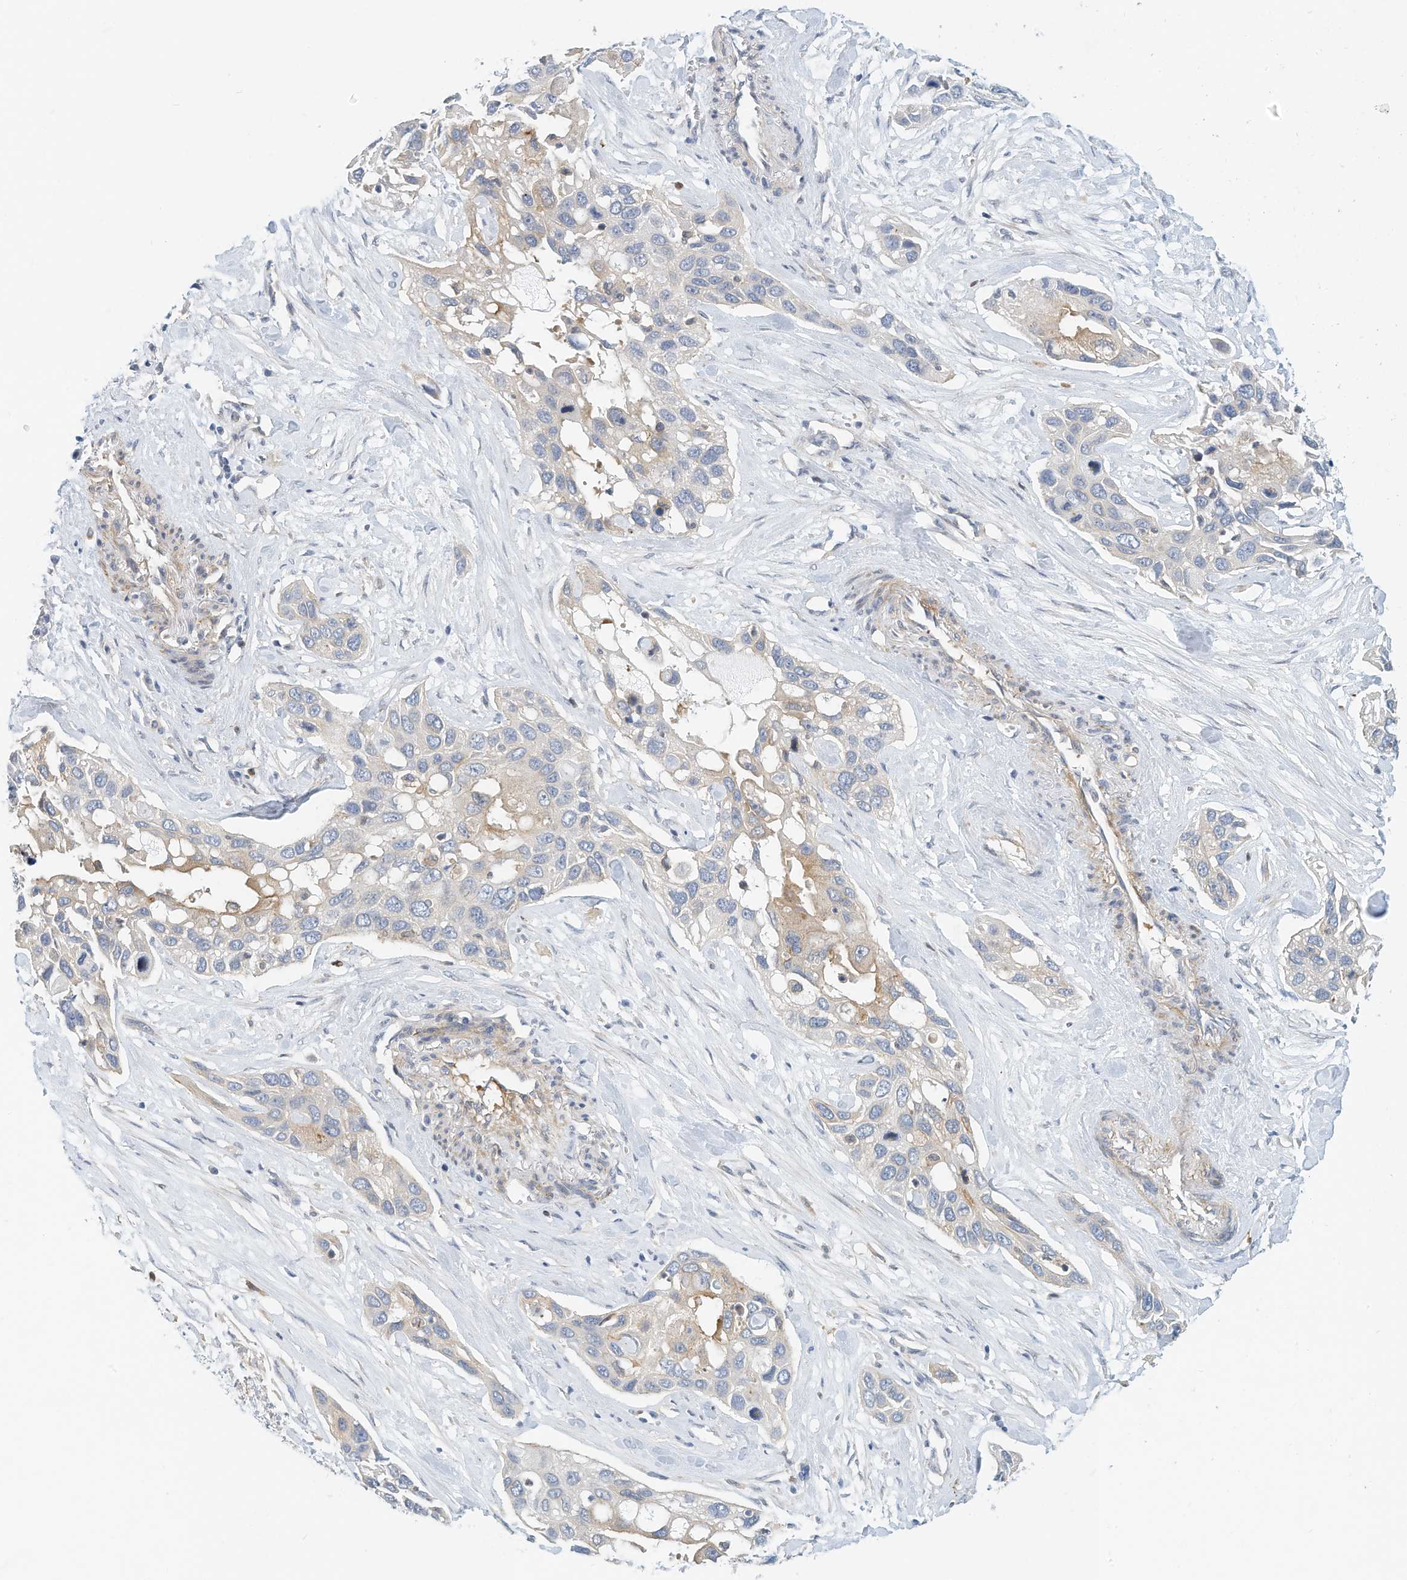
{"staining": {"intensity": "weak", "quantity": "<25%", "location": "cytoplasmic/membranous"}, "tissue": "pancreatic cancer", "cell_type": "Tumor cells", "image_type": "cancer", "snomed": [{"axis": "morphology", "description": "Adenocarcinoma, NOS"}, {"axis": "topography", "description": "Pancreas"}], "caption": "Adenocarcinoma (pancreatic) stained for a protein using immunohistochemistry (IHC) displays no positivity tumor cells.", "gene": "MICAL1", "patient": {"sex": "female", "age": 60}}